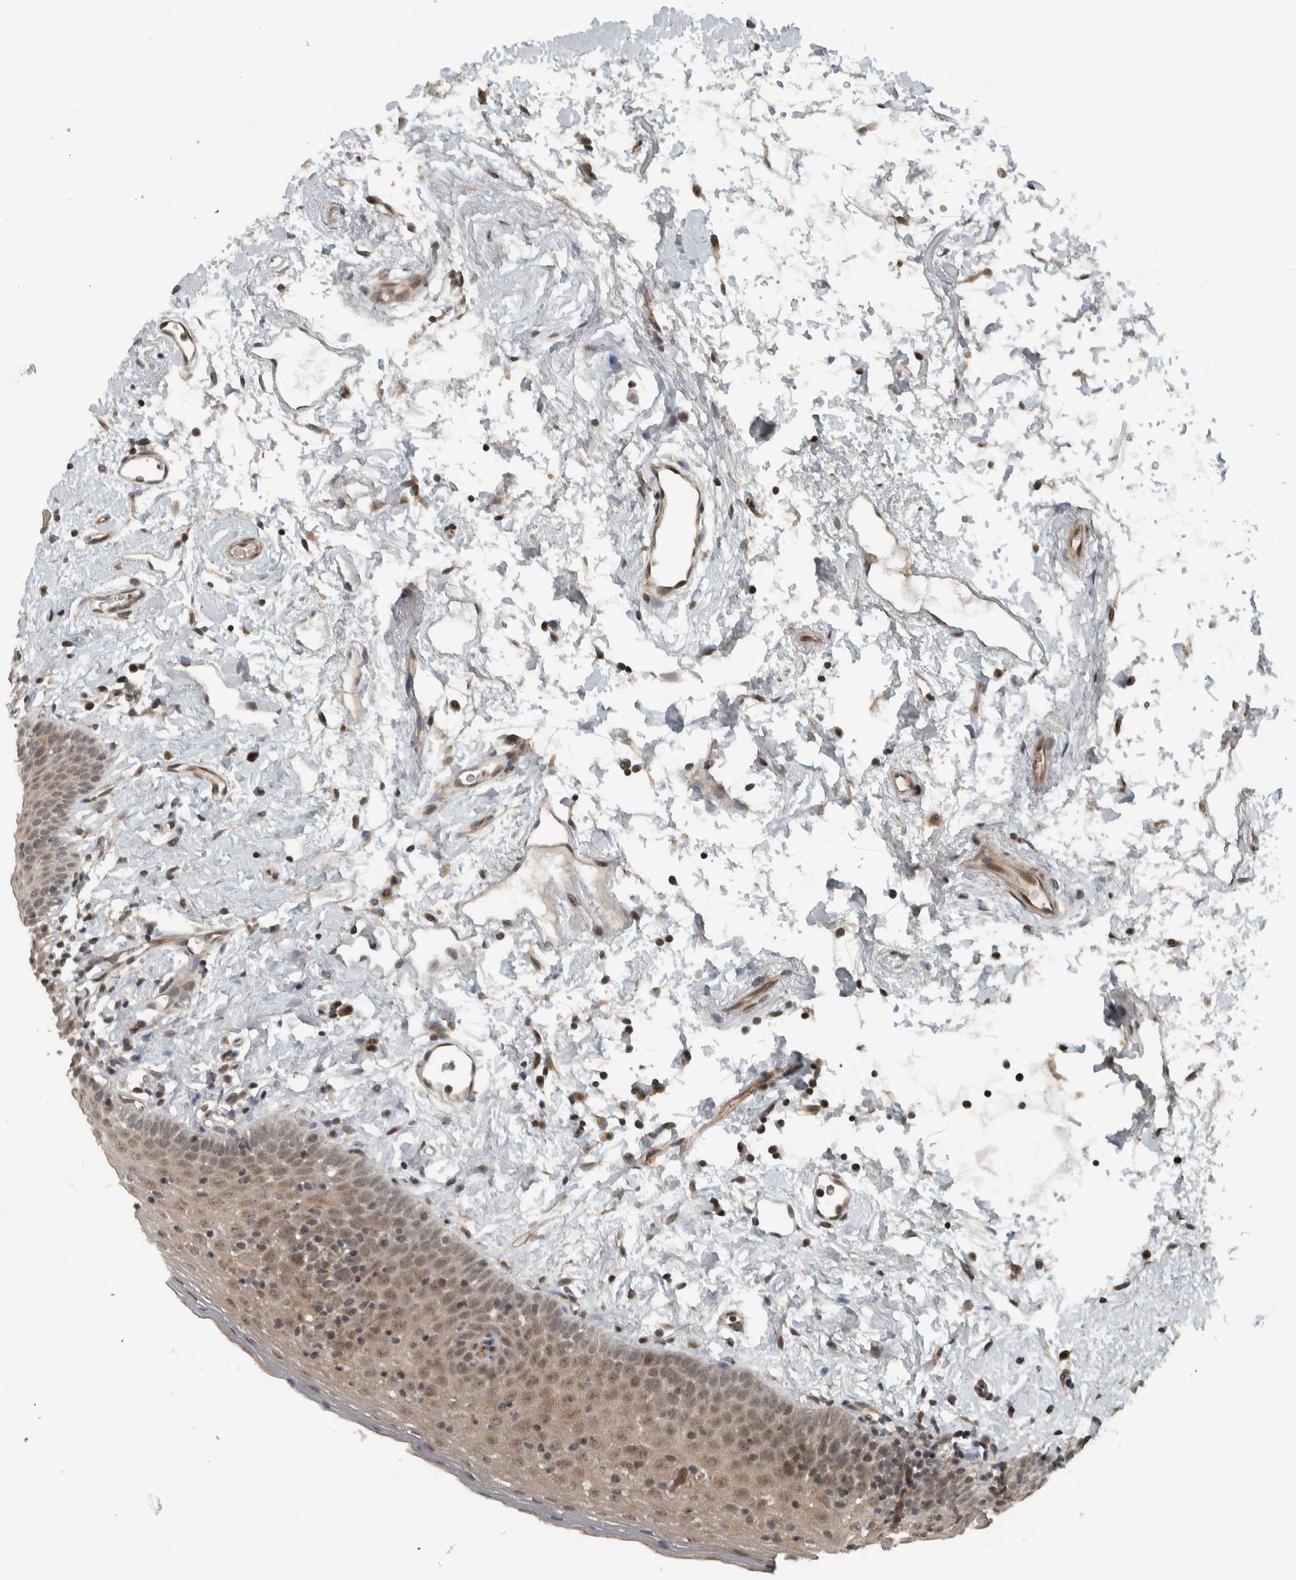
{"staining": {"intensity": "weak", "quantity": ">75%", "location": "cytoplasmic/membranous,nuclear"}, "tissue": "oral mucosa", "cell_type": "Squamous epithelial cells", "image_type": "normal", "snomed": [{"axis": "morphology", "description": "Normal tissue, NOS"}, {"axis": "topography", "description": "Oral tissue"}], "caption": "Immunohistochemical staining of benign human oral mucosa reveals weak cytoplasmic/membranous,nuclear protein positivity in about >75% of squamous epithelial cells. (DAB IHC, brown staining for protein, blue staining for nuclei).", "gene": "NAPG", "patient": {"sex": "male", "age": 66}}